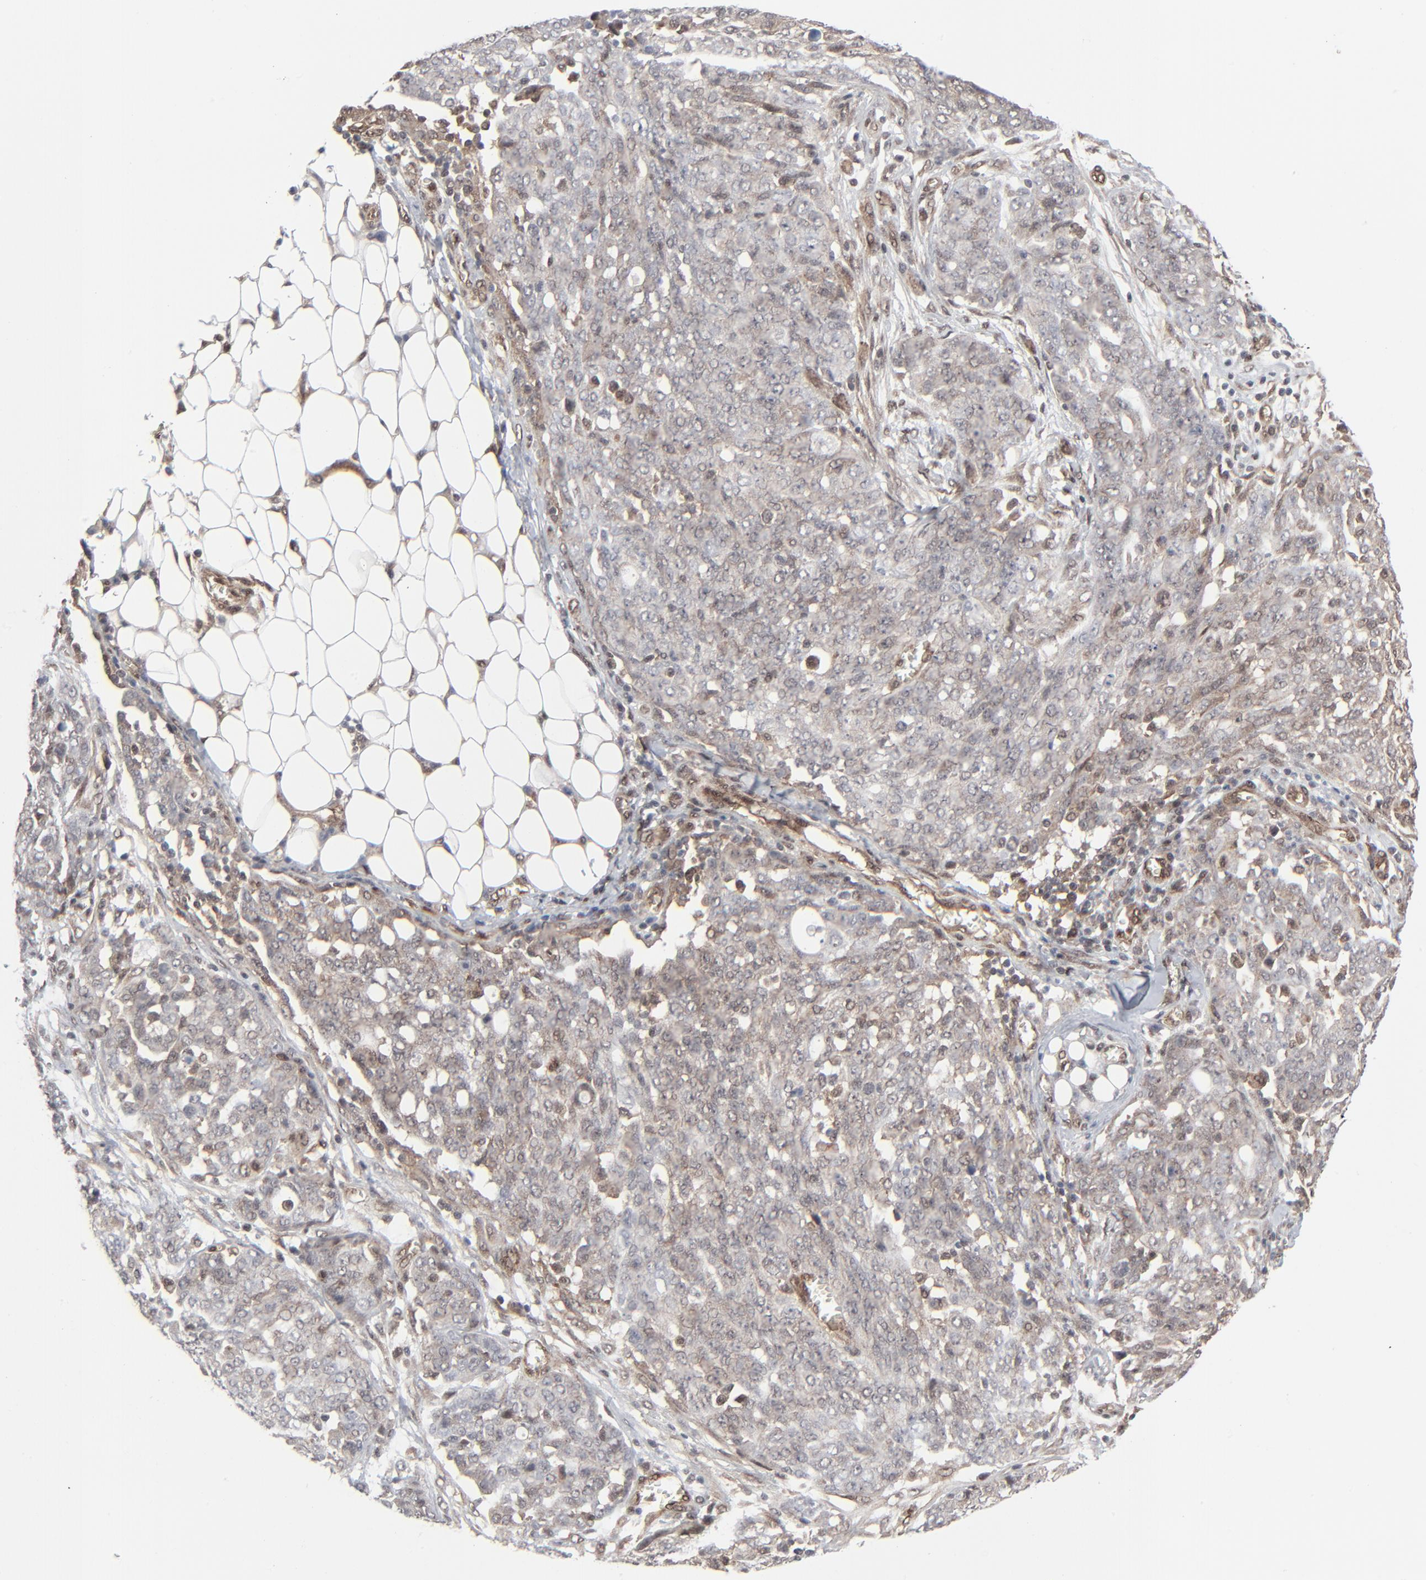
{"staining": {"intensity": "weak", "quantity": "25%-75%", "location": "cytoplasmic/membranous,nuclear"}, "tissue": "ovarian cancer", "cell_type": "Tumor cells", "image_type": "cancer", "snomed": [{"axis": "morphology", "description": "Cystadenocarcinoma, serous, NOS"}, {"axis": "topography", "description": "Soft tissue"}, {"axis": "topography", "description": "Ovary"}], "caption": "Immunohistochemical staining of ovarian cancer demonstrates low levels of weak cytoplasmic/membranous and nuclear protein expression in about 25%-75% of tumor cells.", "gene": "AKT1", "patient": {"sex": "female", "age": 57}}